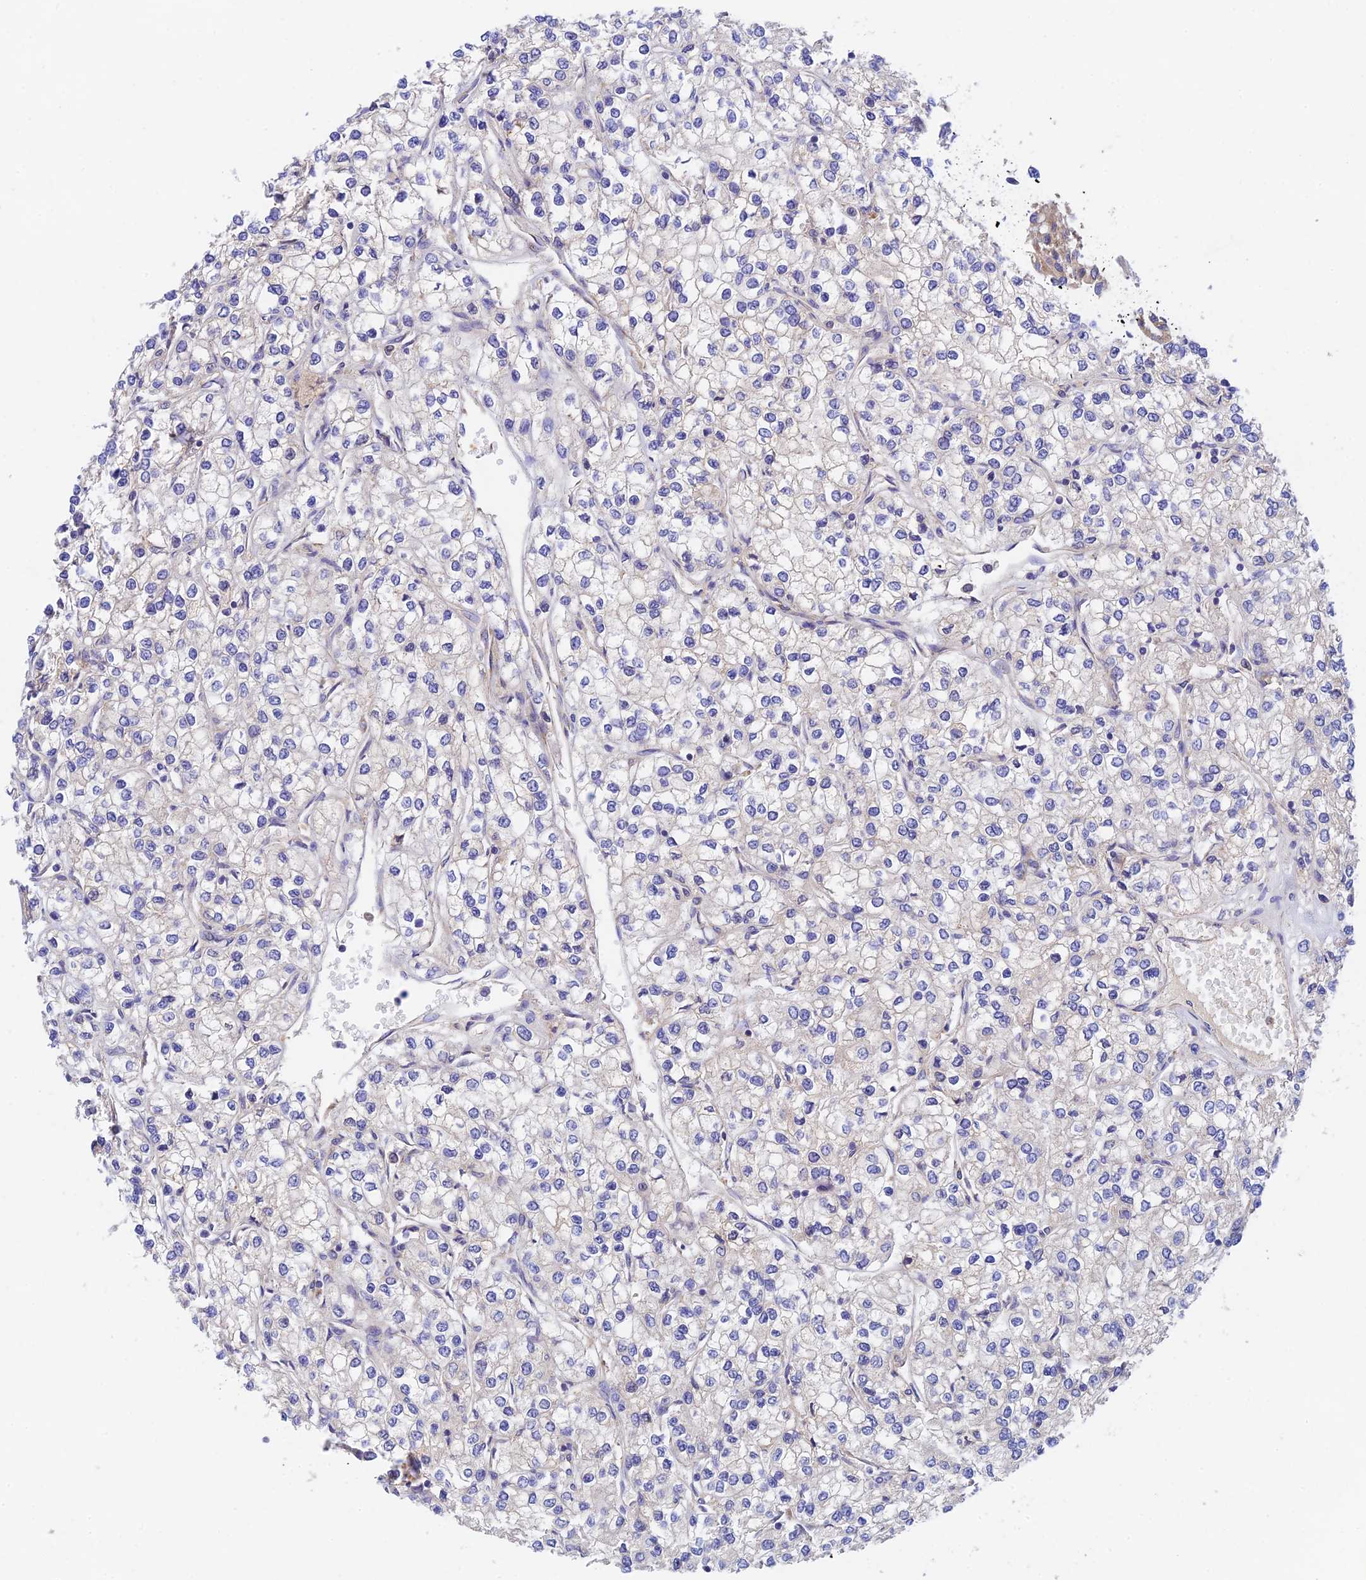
{"staining": {"intensity": "negative", "quantity": "none", "location": "none"}, "tissue": "renal cancer", "cell_type": "Tumor cells", "image_type": "cancer", "snomed": [{"axis": "morphology", "description": "Adenocarcinoma, NOS"}, {"axis": "topography", "description": "Kidney"}], "caption": "Immunohistochemistry (IHC) histopathology image of human renal adenocarcinoma stained for a protein (brown), which displays no positivity in tumor cells.", "gene": "RANBP6", "patient": {"sex": "male", "age": 80}}